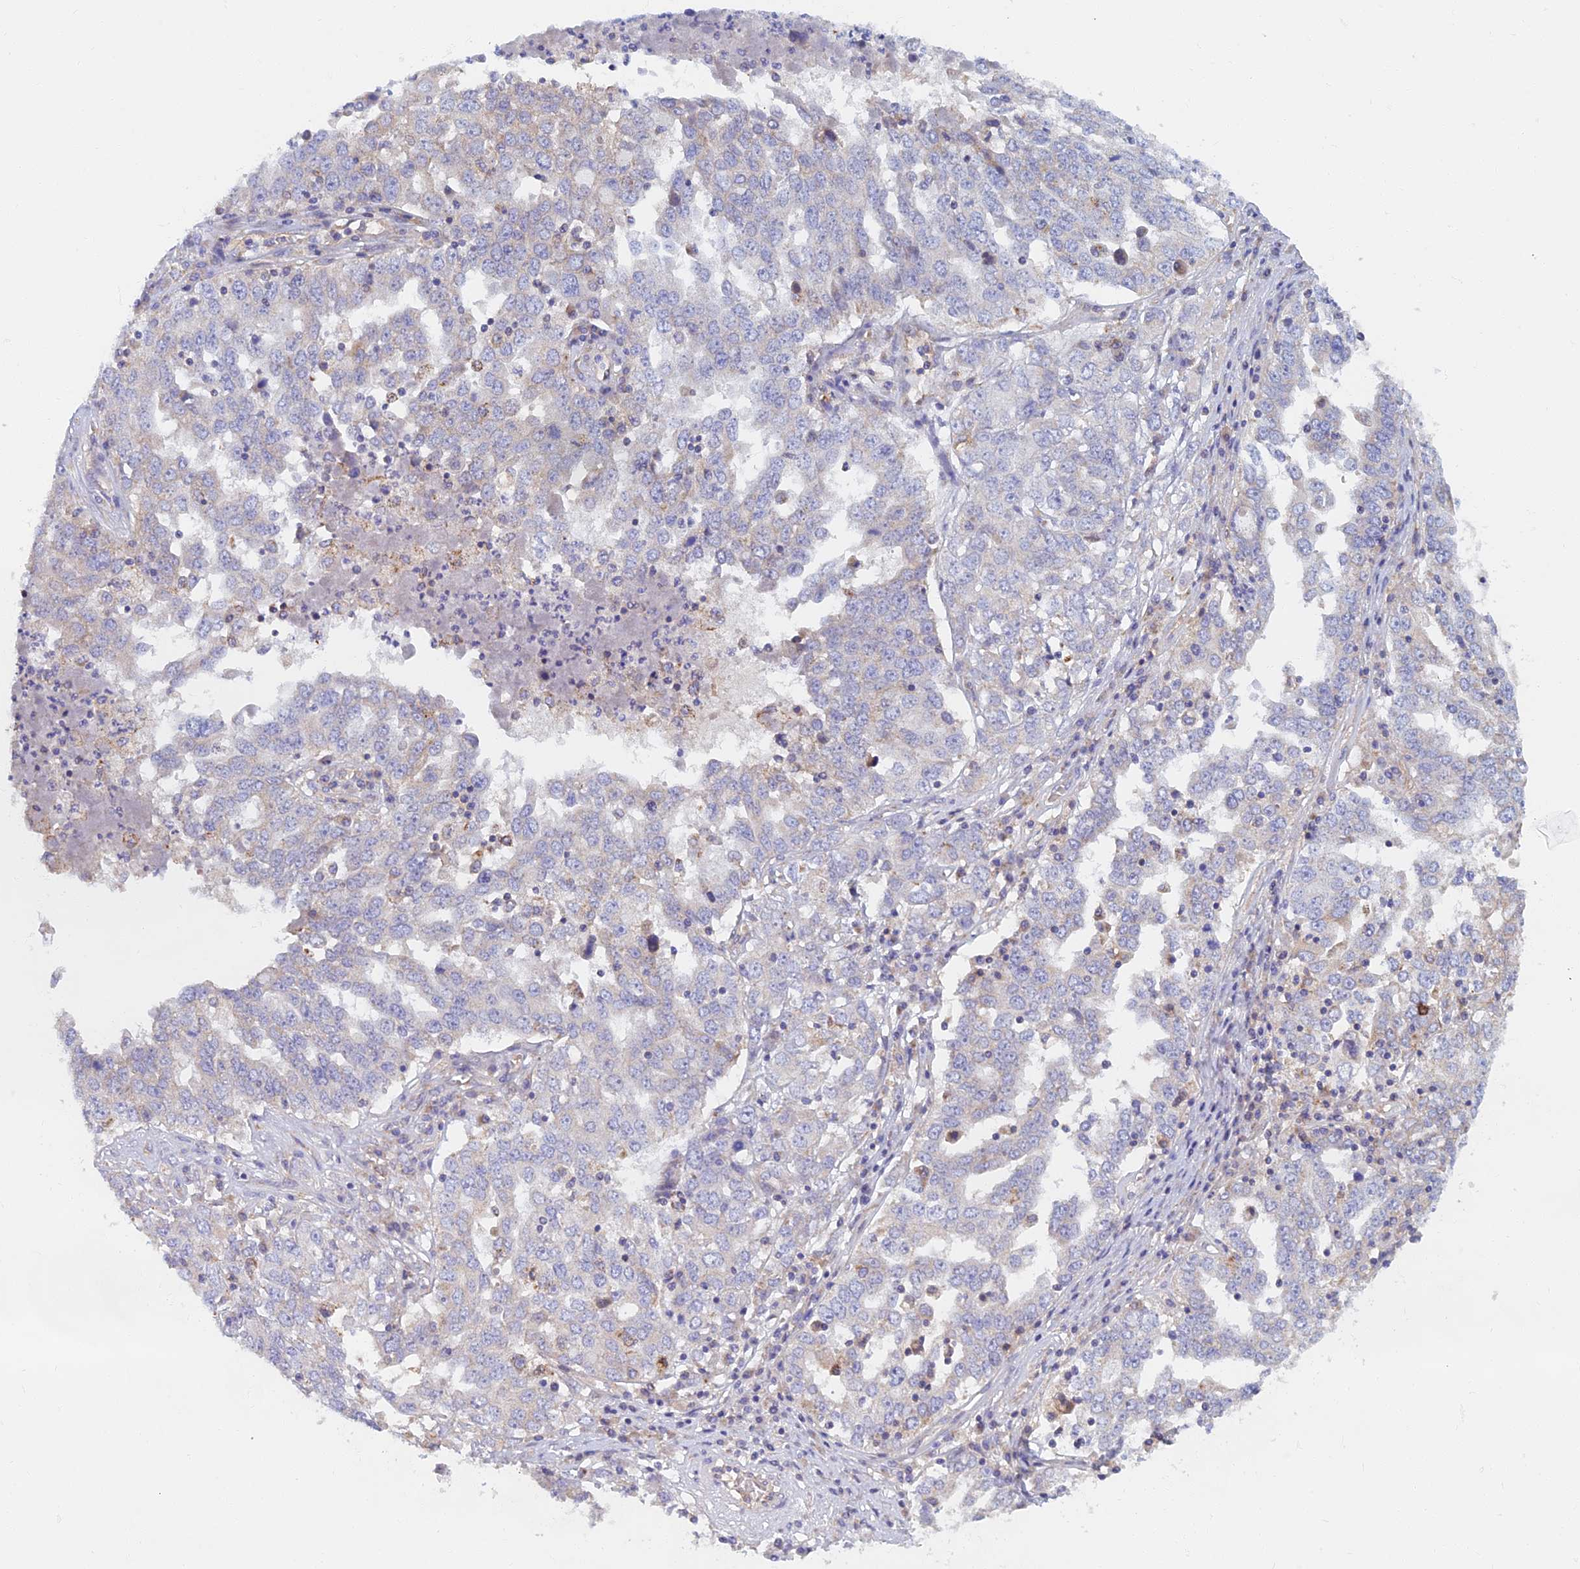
{"staining": {"intensity": "negative", "quantity": "none", "location": "none"}, "tissue": "ovarian cancer", "cell_type": "Tumor cells", "image_type": "cancer", "snomed": [{"axis": "morphology", "description": "Carcinoma, endometroid"}, {"axis": "topography", "description": "Ovary"}], "caption": "This is a micrograph of immunohistochemistry staining of ovarian cancer (endometroid carcinoma), which shows no expression in tumor cells.", "gene": "TMEM44", "patient": {"sex": "female", "age": 62}}